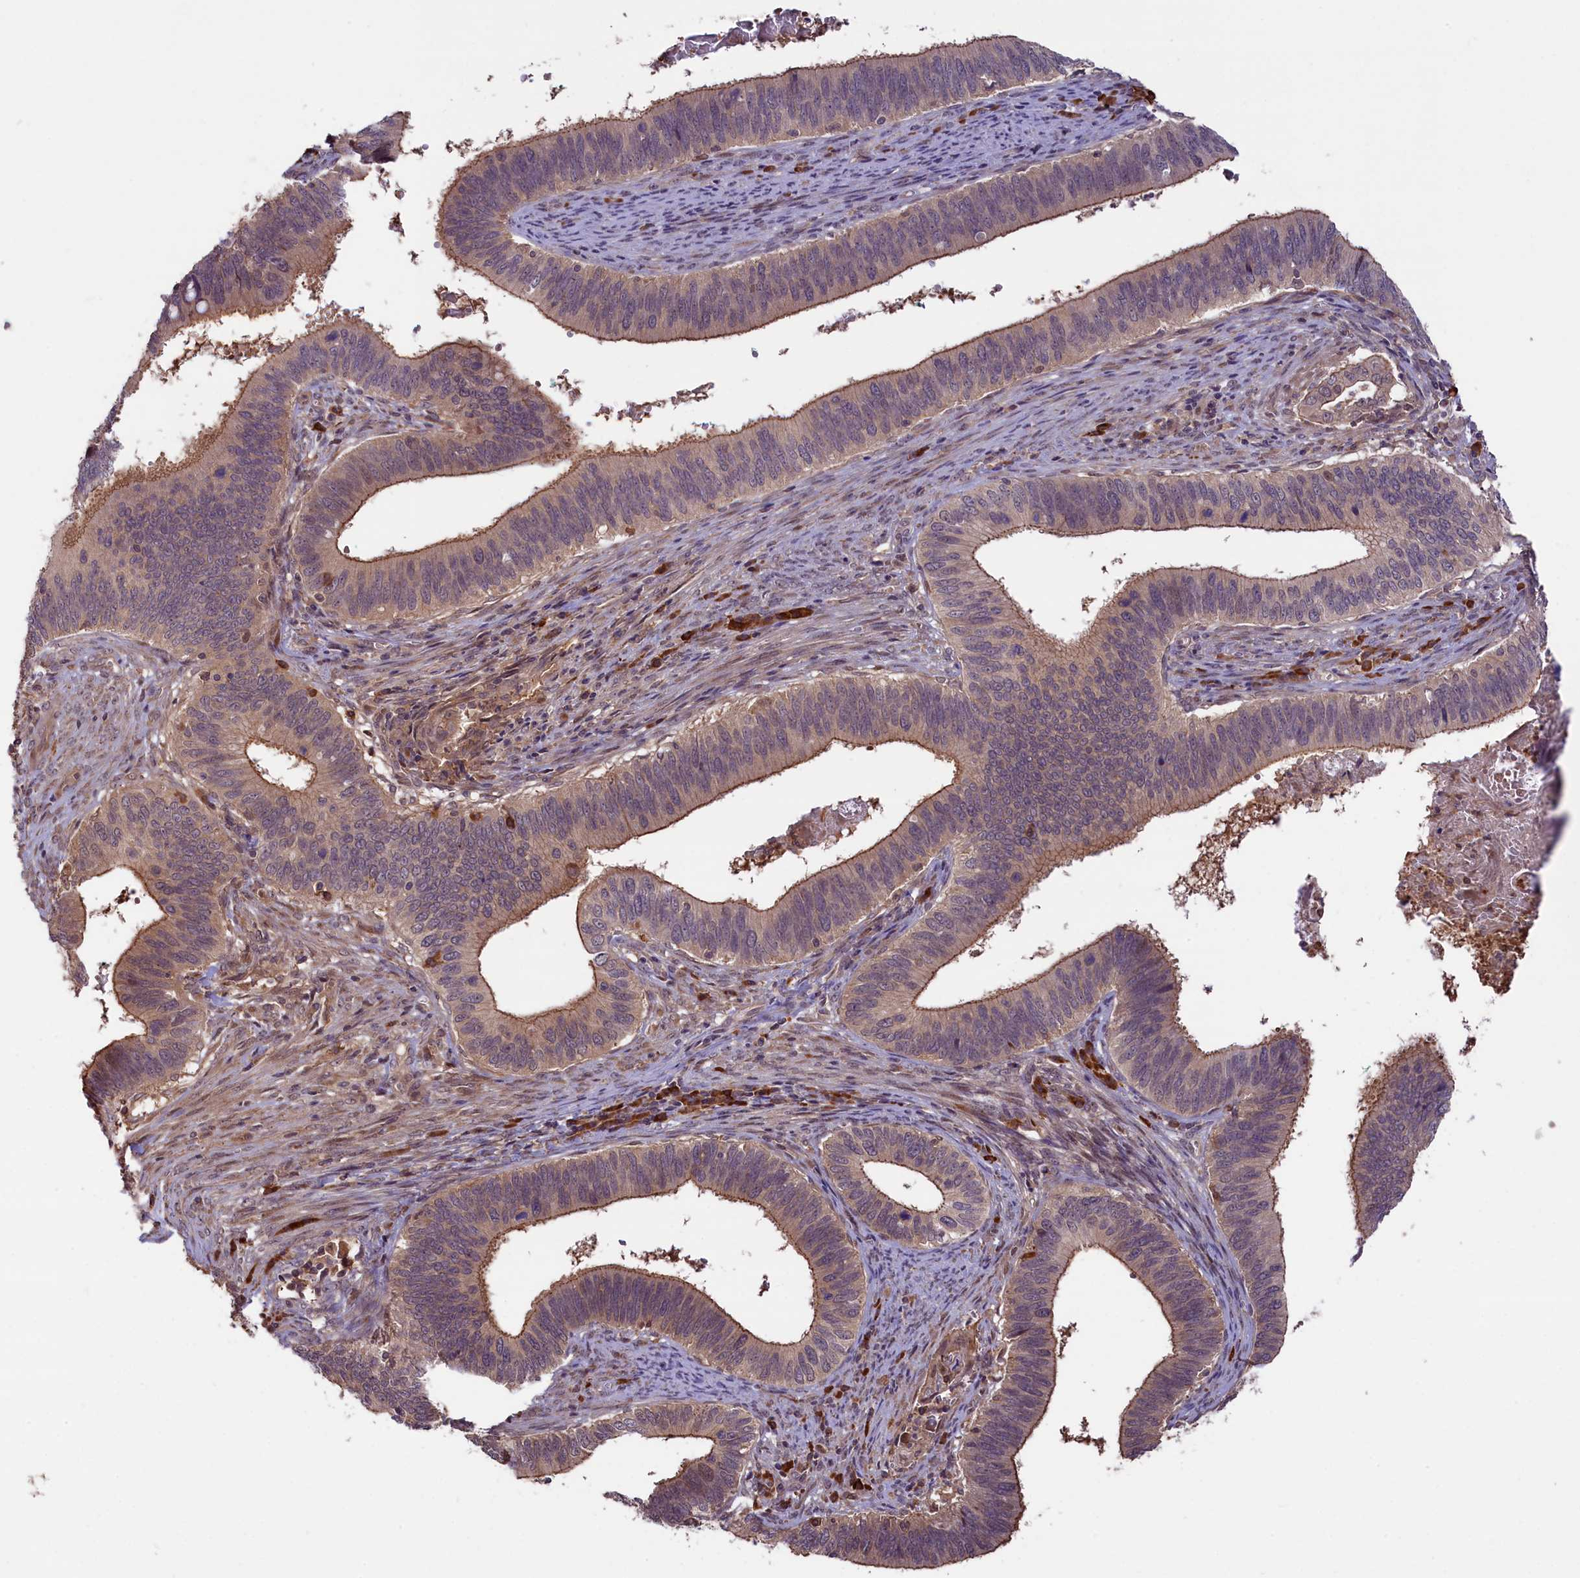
{"staining": {"intensity": "moderate", "quantity": ">75%", "location": "cytoplasmic/membranous"}, "tissue": "cervical cancer", "cell_type": "Tumor cells", "image_type": "cancer", "snomed": [{"axis": "morphology", "description": "Adenocarcinoma, NOS"}, {"axis": "topography", "description": "Cervix"}], "caption": "Human cervical cancer stained with a protein marker displays moderate staining in tumor cells.", "gene": "RIC8A", "patient": {"sex": "female", "age": 42}}